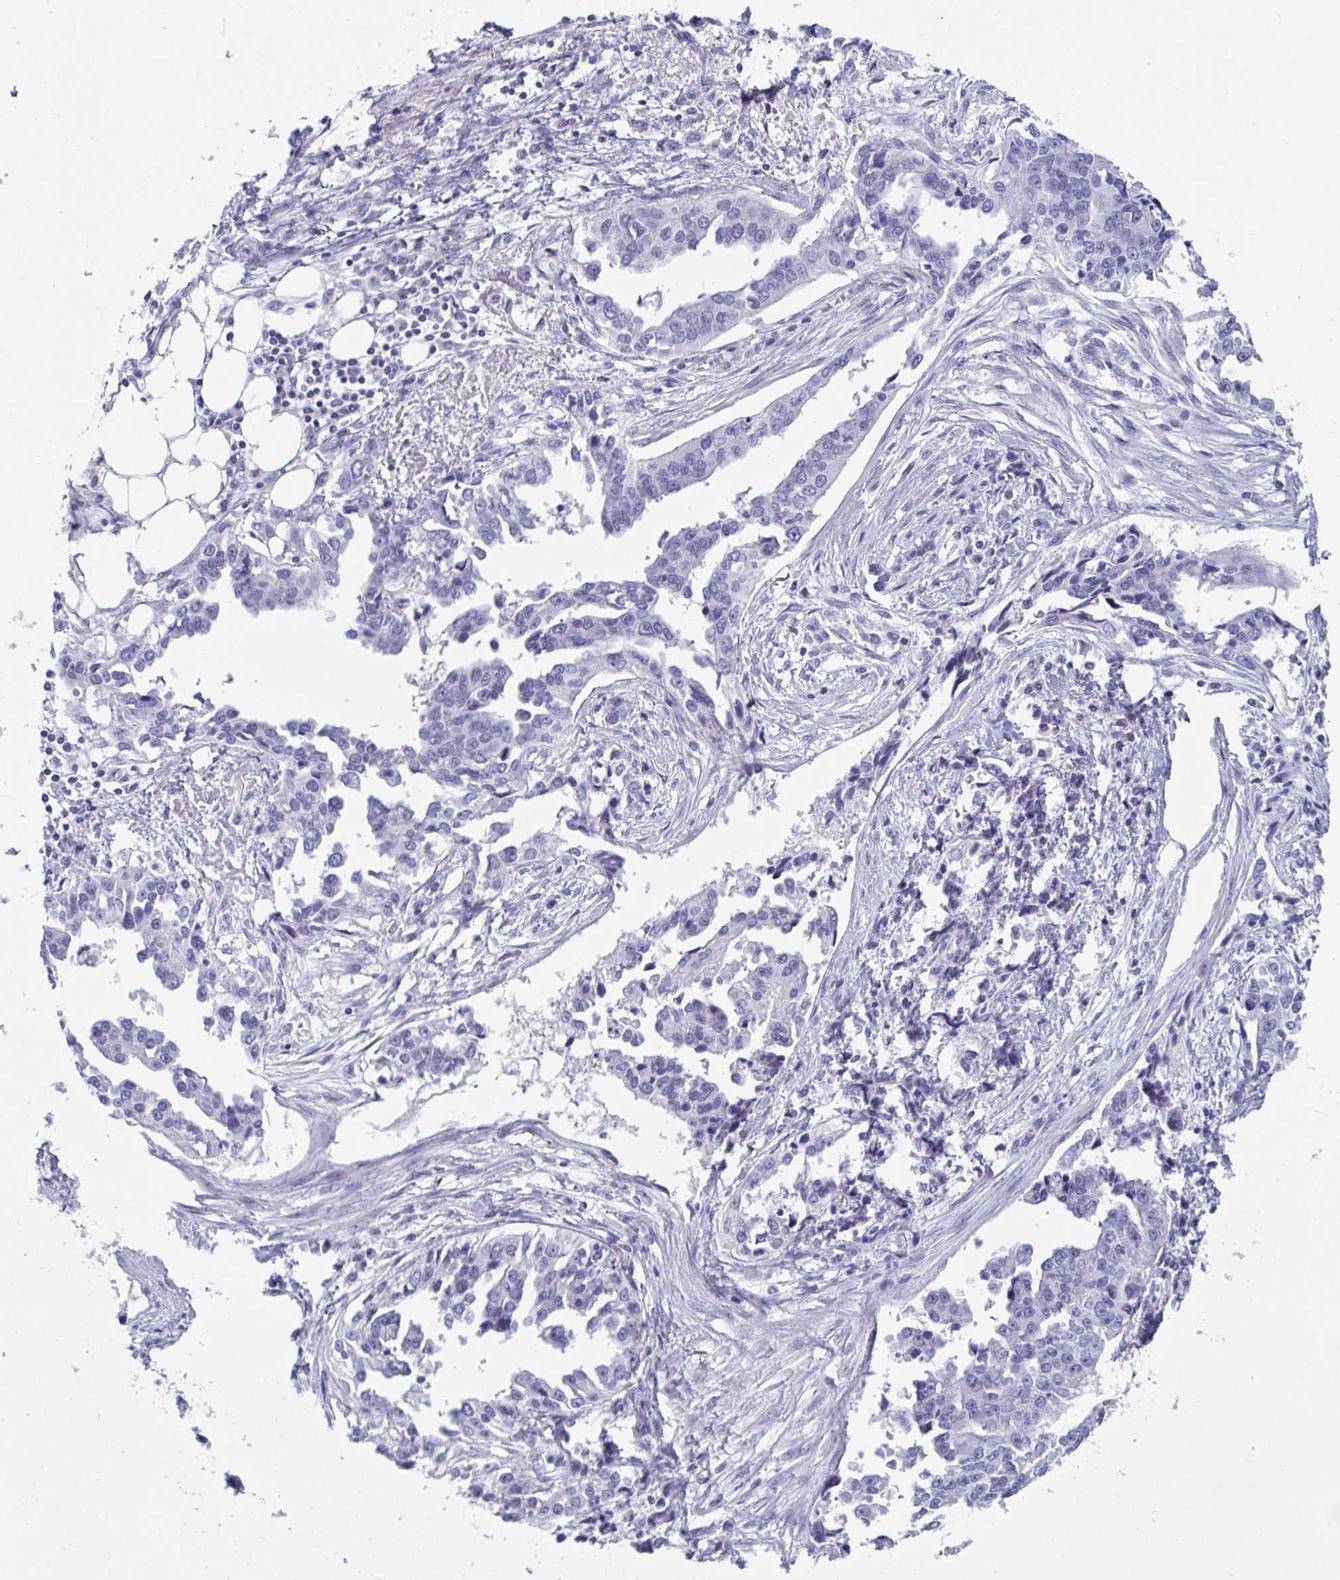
{"staining": {"intensity": "negative", "quantity": "none", "location": "none"}, "tissue": "ovarian cancer", "cell_type": "Tumor cells", "image_type": "cancer", "snomed": [{"axis": "morphology", "description": "Cystadenocarcinoma, serous, NOS"}, {"axis": "topography", "description": "Ovary"}], "caption": "Ovarian serous cystadenocarcinoma stained for a protein using immunohistochemistry exhibits no staining tumor cells.", "gene": "DPEP3", "patient": {"sex": "female", "age": 75}}